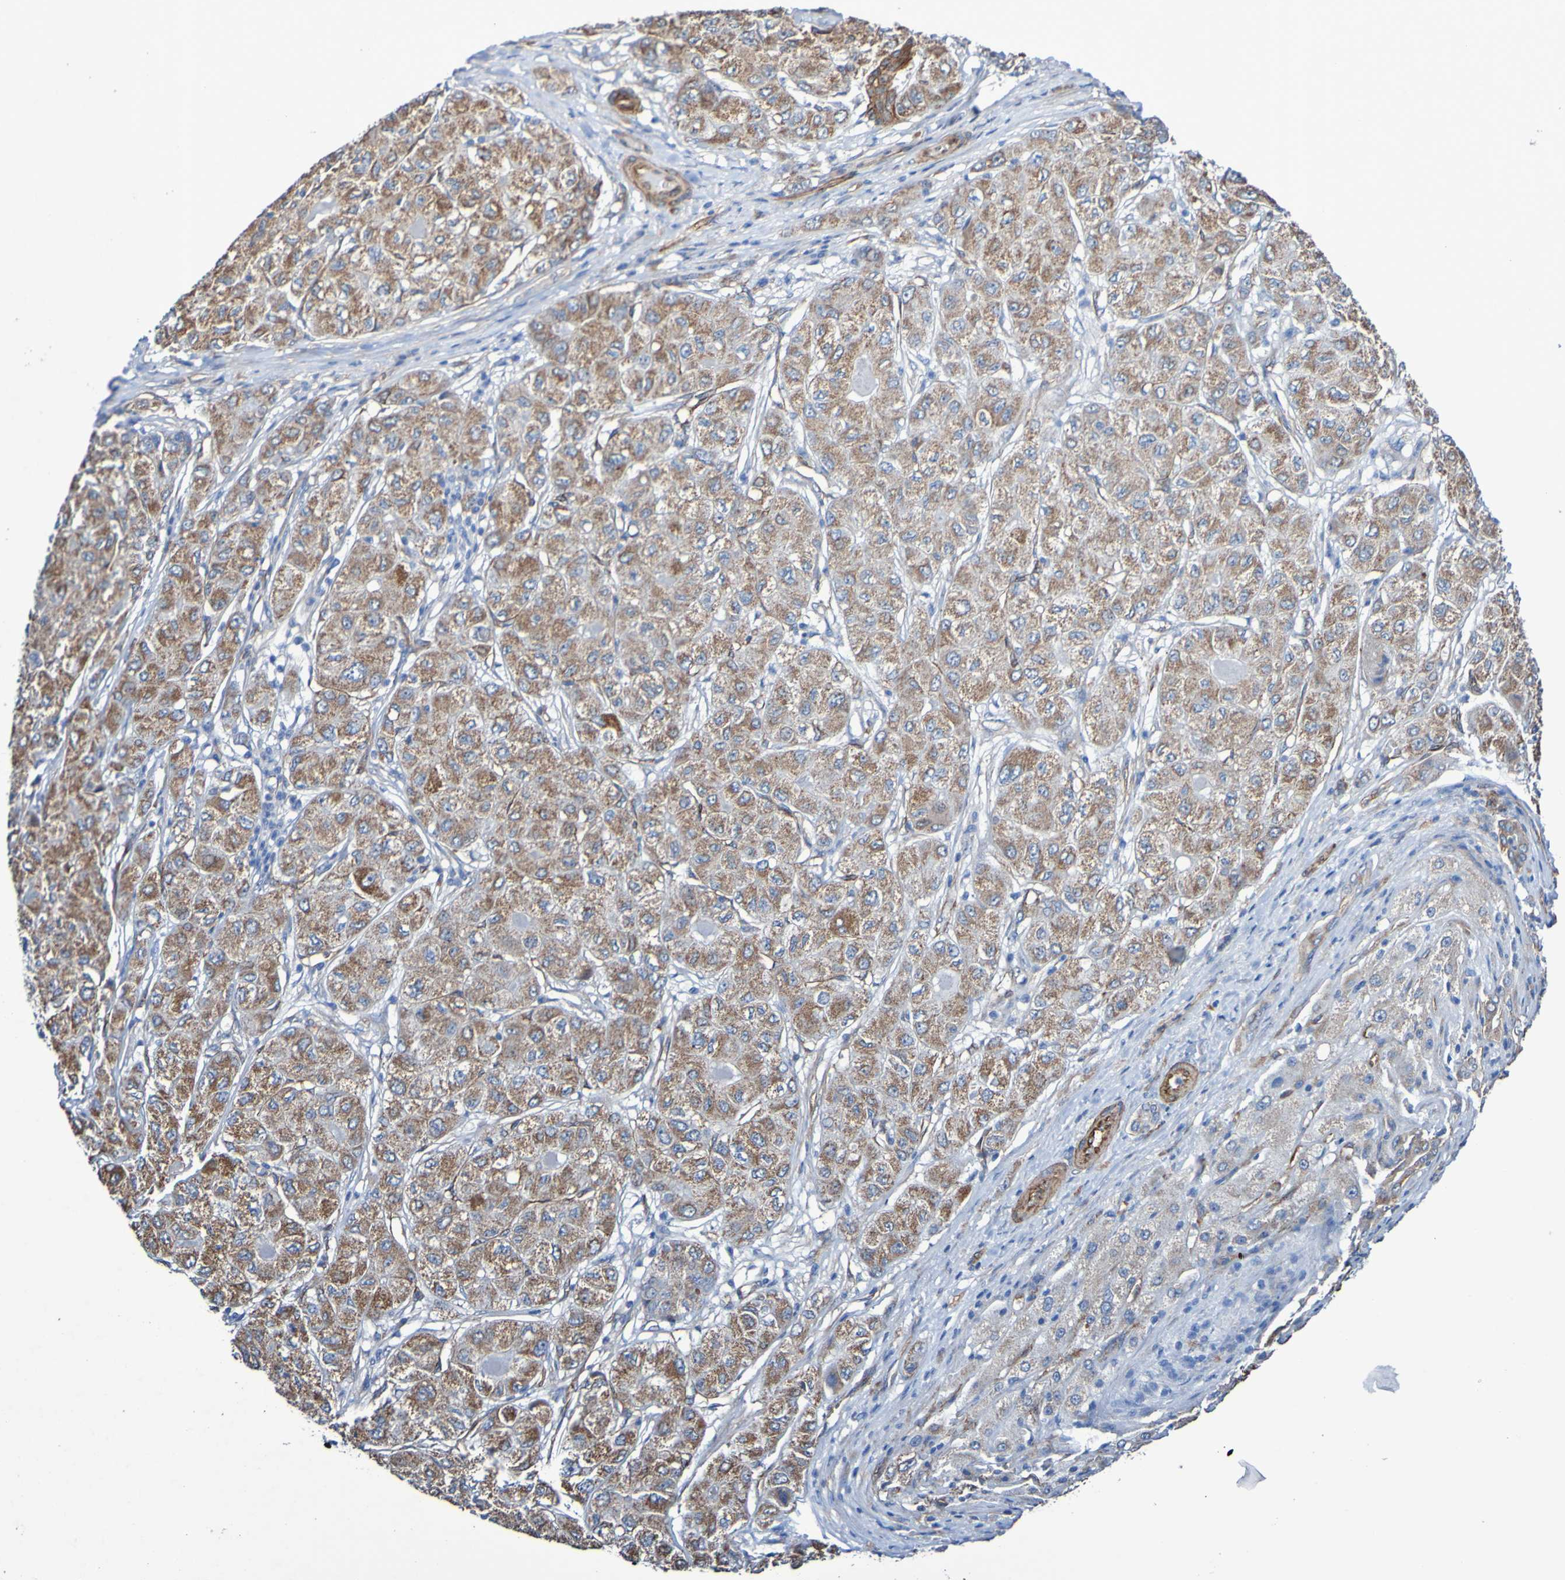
{"staining": {"intensity": "moderate", "quantity": ">75%", "location": "cytoplasmic/membranous"}, "tissue": "liver cancer", "cell_type": "Tumor cells", "image_type": "cancer", "snomed": [{"axis": "morphology", "description": "Carcinoma, Hepatocellular, NOS"}, {"axis": "topography", "description": "Liver"}], "caption": "Liver hepatocellular carcinoma stained for a protein demonstrates moderate cytoplasmic/membranous positivity in tumor cells.", "gene": "ELMOD3", "patient": {"sex": "male", "age": 80}}